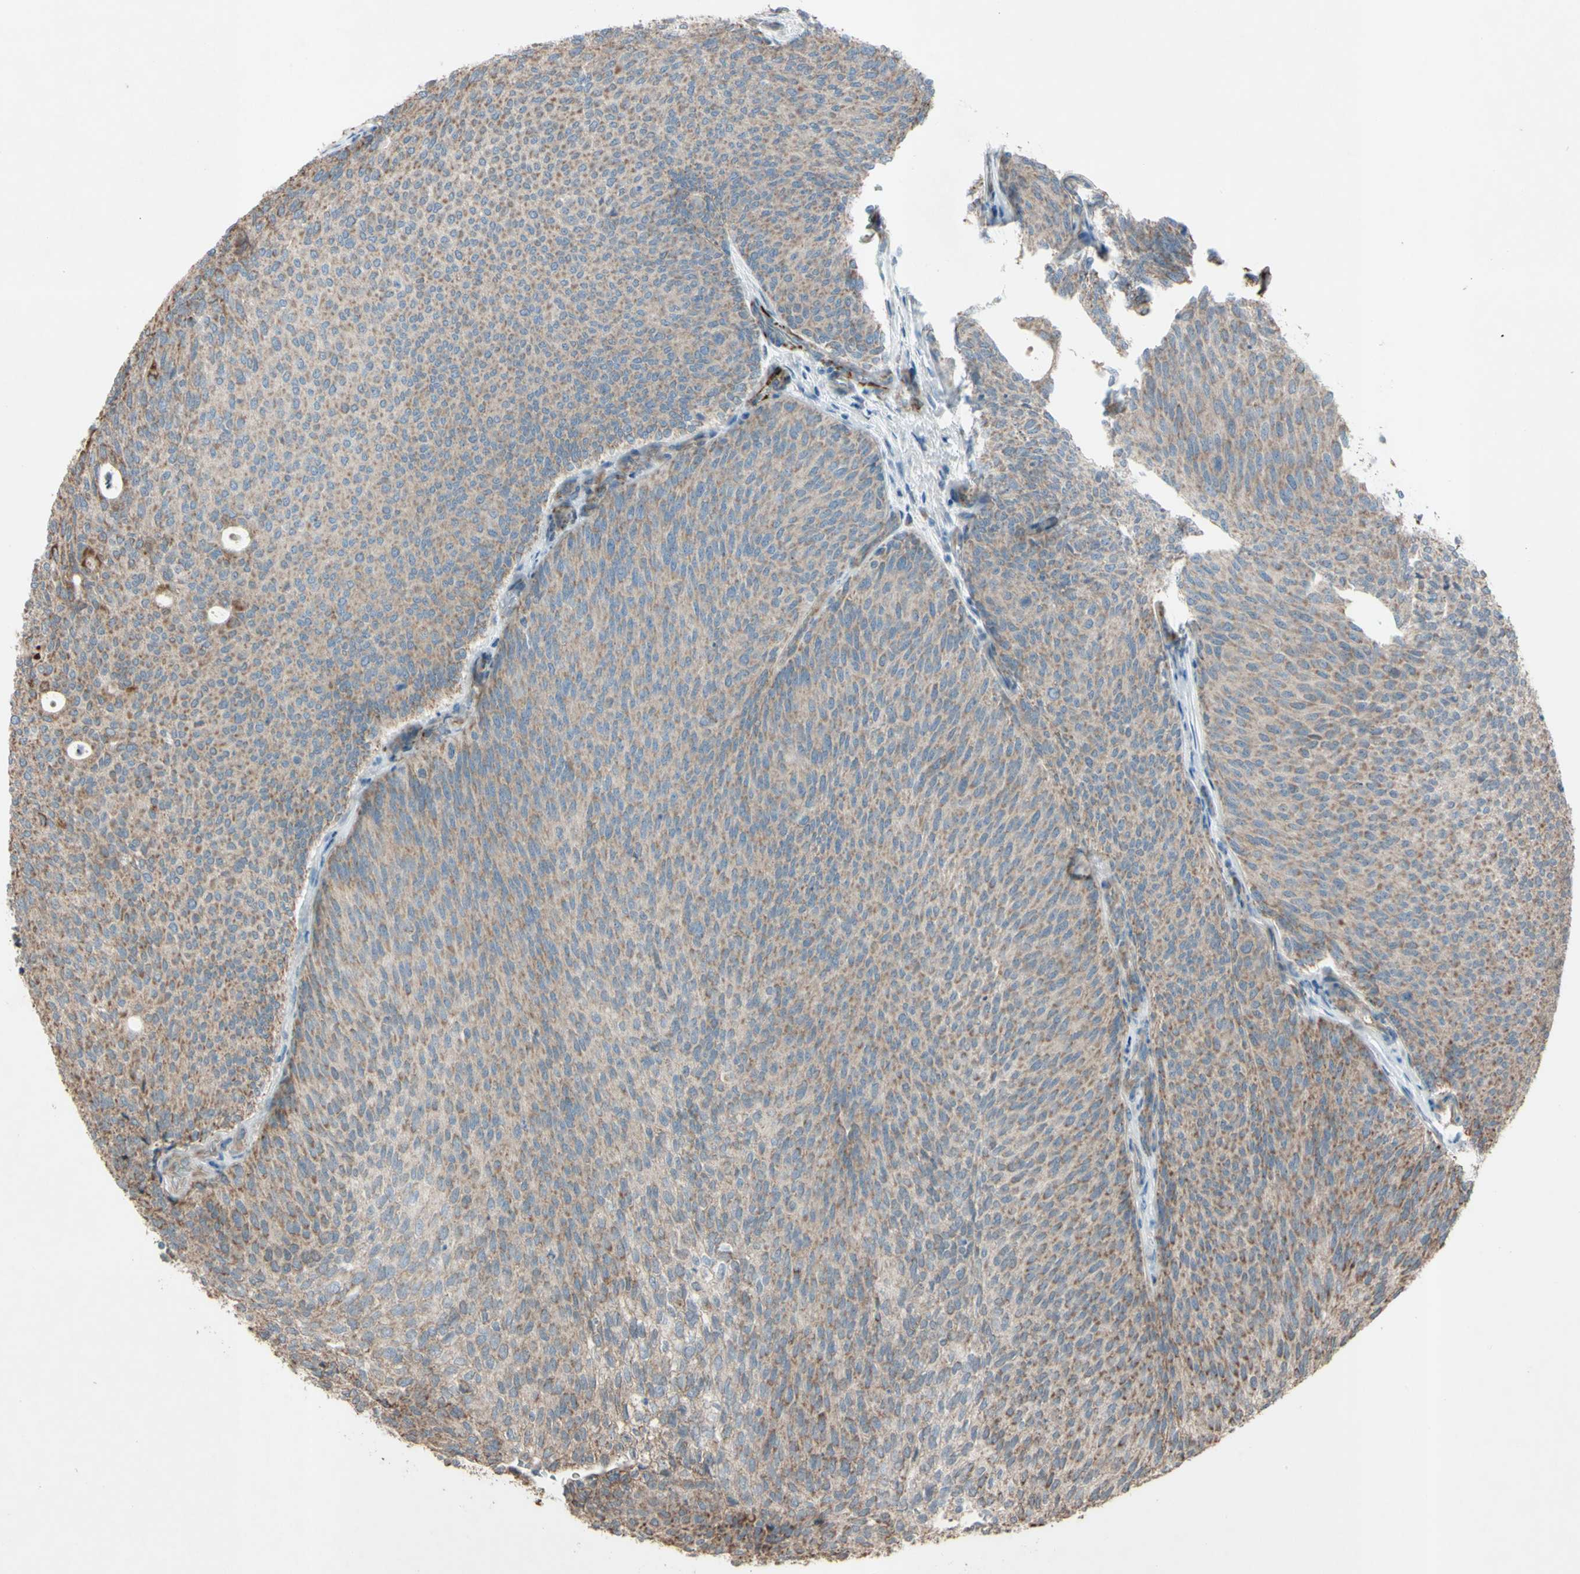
{"staining": {"intensity": "moderate", "quantity": "25%-75%", "location": "cytoplasmic/membranous"}, "tissue": "urothelial cancer", "cell_type": "Tumor cells", "image_type": "cancer", "snomed": [{"axis": "morphology", "description": "Urothelial carcinoma, Low grade"}, {"axis": "topography", "description": "Urinary bladder"}], "caption": "This is an image of immunohistochemistry staining of urothelial cancer, which shows moderate staining in the cytoplasmic/membranous of tumor cells.", "gene": "ACOT8", "patient": {"sex": "female", "age": 79}}